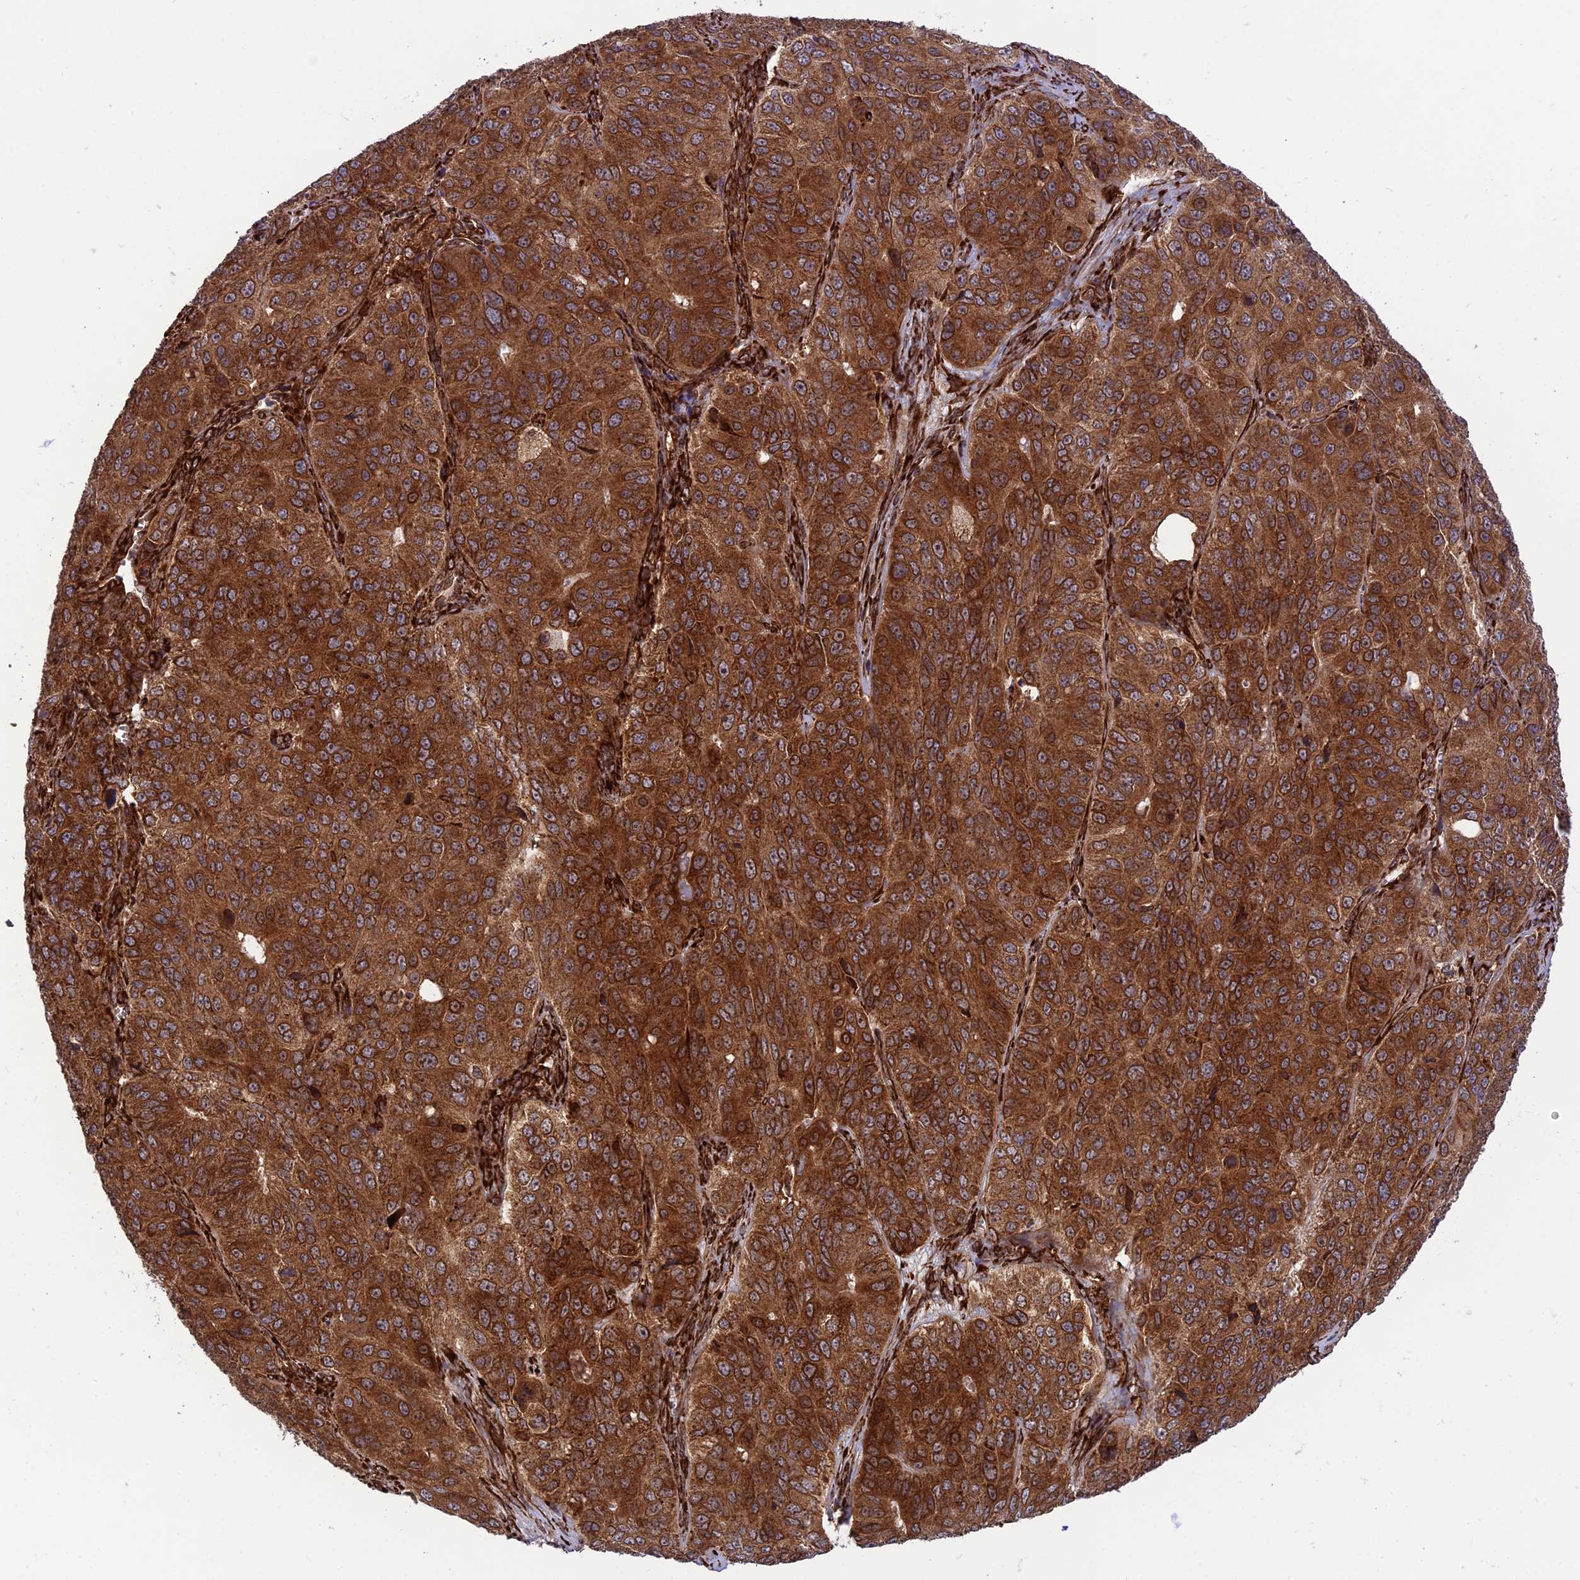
{"staining": {"intensity": "strong", "quantity": ">75%", "location": "cytoplasmic/membranous,nuclear"}, "tissue": "ovarian cancer", "cell_type": "Tumor cells", "image_type": "cancer", "snomed": [{"axis": "morphology", "description": "Carcinoma, endometroid"}, {"axis": "topography", "description": "Ovary"}], "caption": "Ovarian cancer (endometroid carcinoma) tissue shows strong cytoplasmic/membranous and nuclear positivity in approximately >75% of tumor cells", "gene": "CRTAP", "patient": {"sex": "female", "age": 51}}